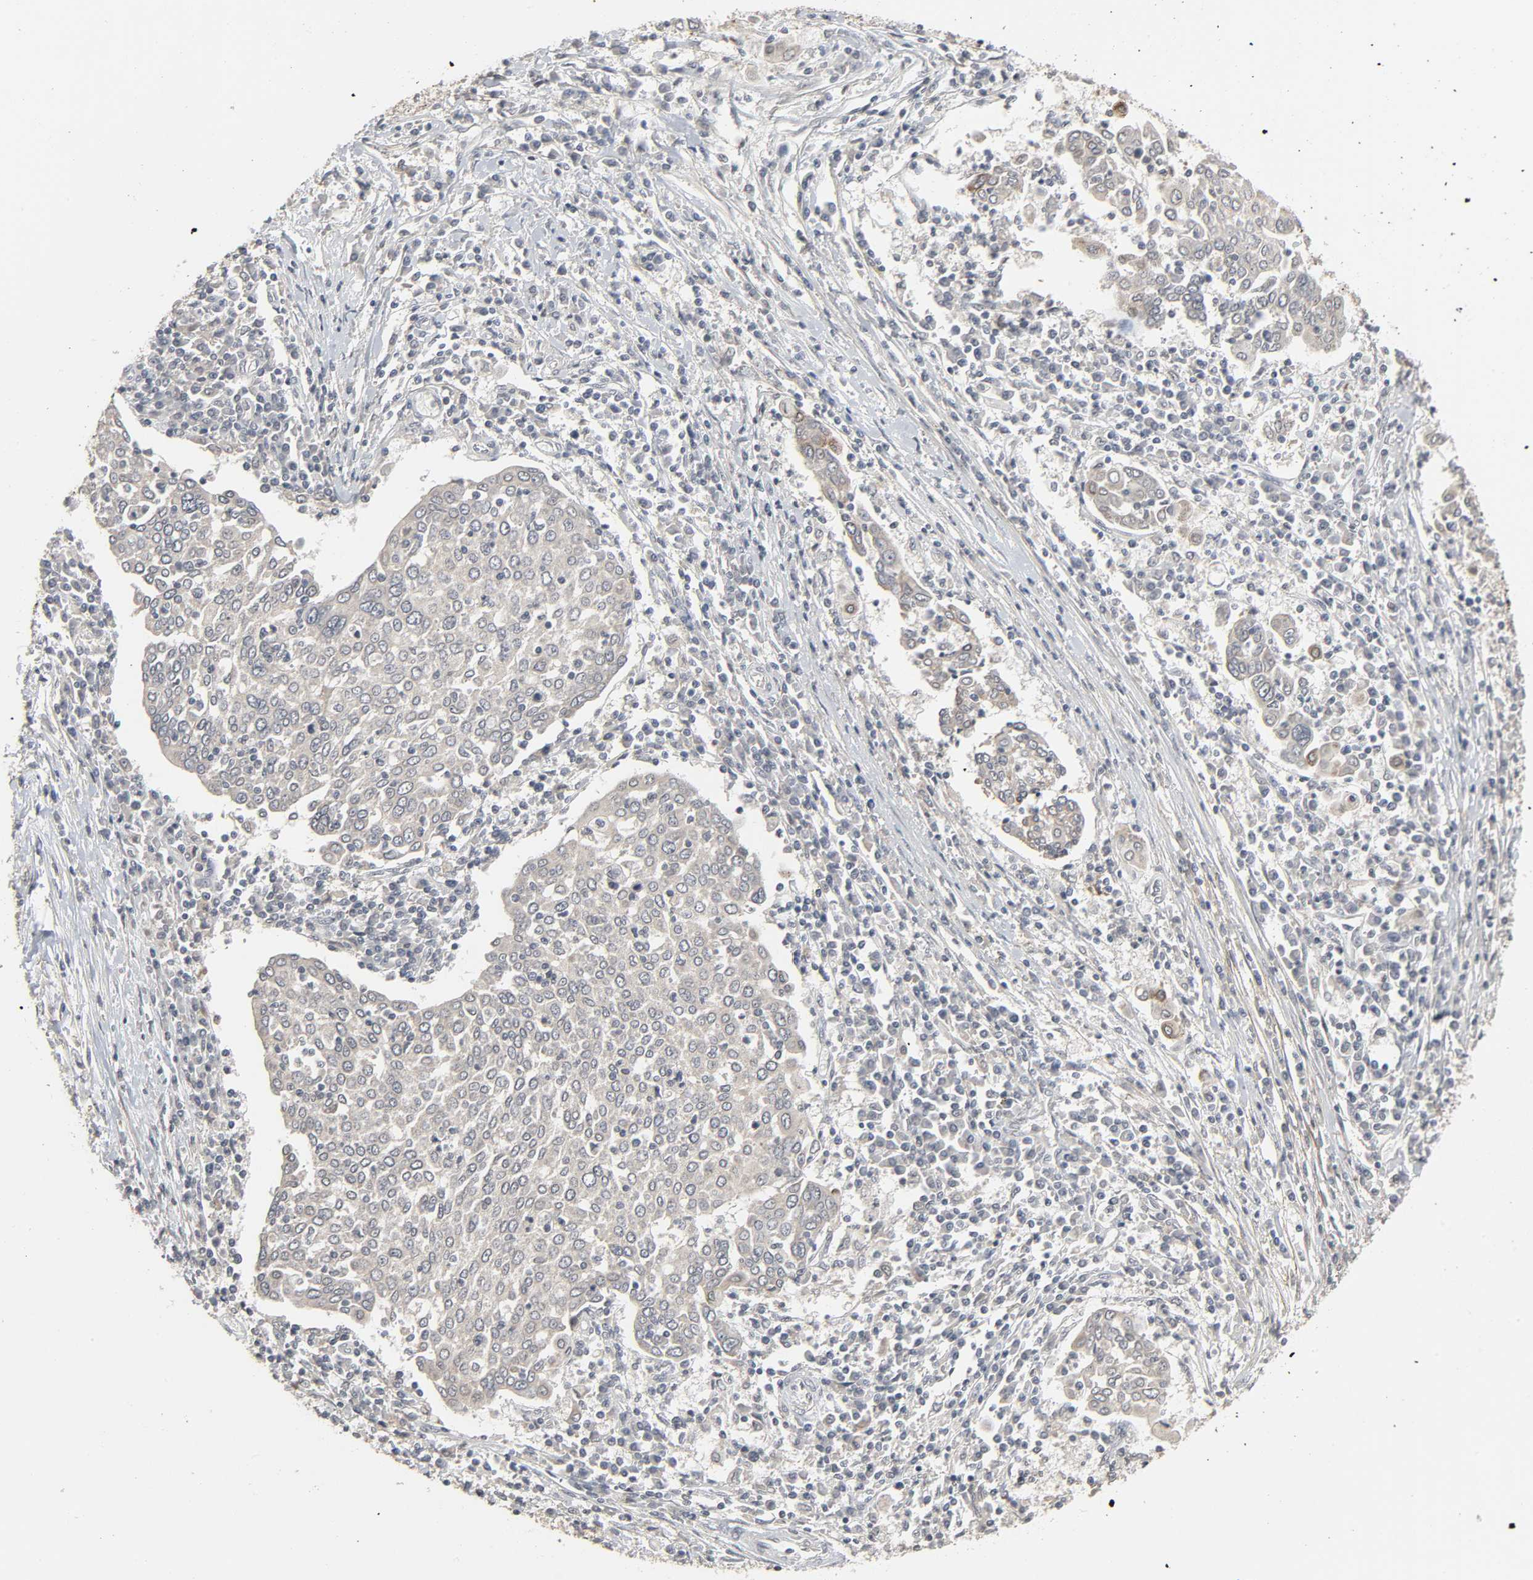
{"staining": {"intensity": "negative", "quantity": "none", "location": "none"}, "tissue": "cervical cancer", "cell_type": "Tumor cells", "image_type": "cancer", "snomed": [{"axis": "morphology", "description": "Squamous cell carcinoma, NOS"}, {"axis": "topography", "description": "Cervix"}], "caption": "The image demonstrates no staining of tumor cells in cervical squamous cell carcinoma.", "gene": "ZNF222", "patient": {"sex": "female", "age": 40}}